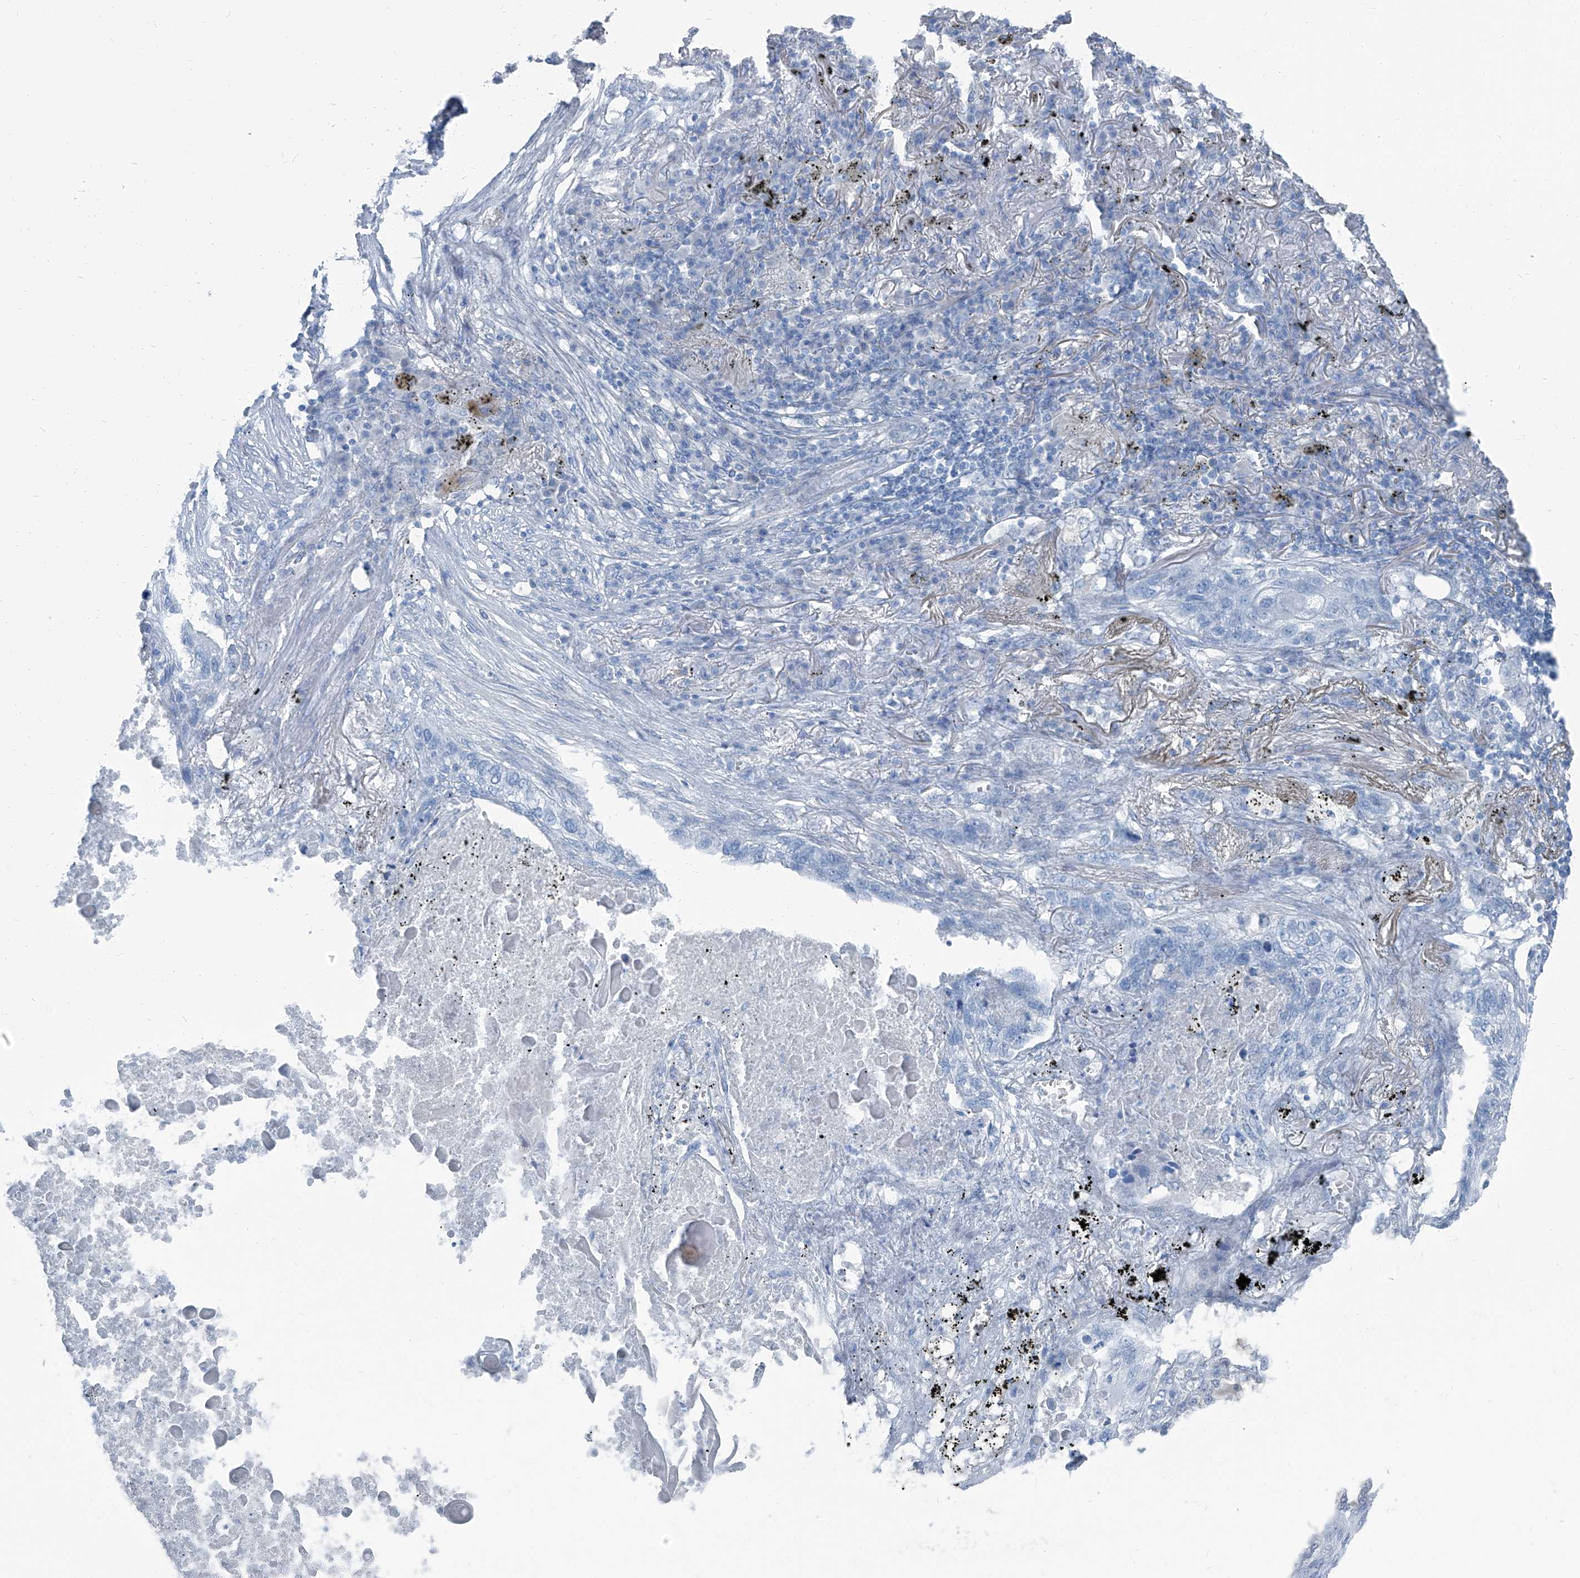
{"staining": {"intensity": "negative", "quantity": "none", "location": "none"}, "tissue": "lung cancer", "cell_type": "Tumor cells", "image_type": "cancer", "snomed": [{"axis": "morphology", "description": "Squamous cell carcinoma, NOS"}, {"axis": "topography", "description": "Lung"}], "caption": "DAB immunohistochemical staining of human squamous cell carcinoma (lung) displays no significant positivity in tumor cells.", "gene": "RGN", "patient": {"sex": "female", "age": 63}}